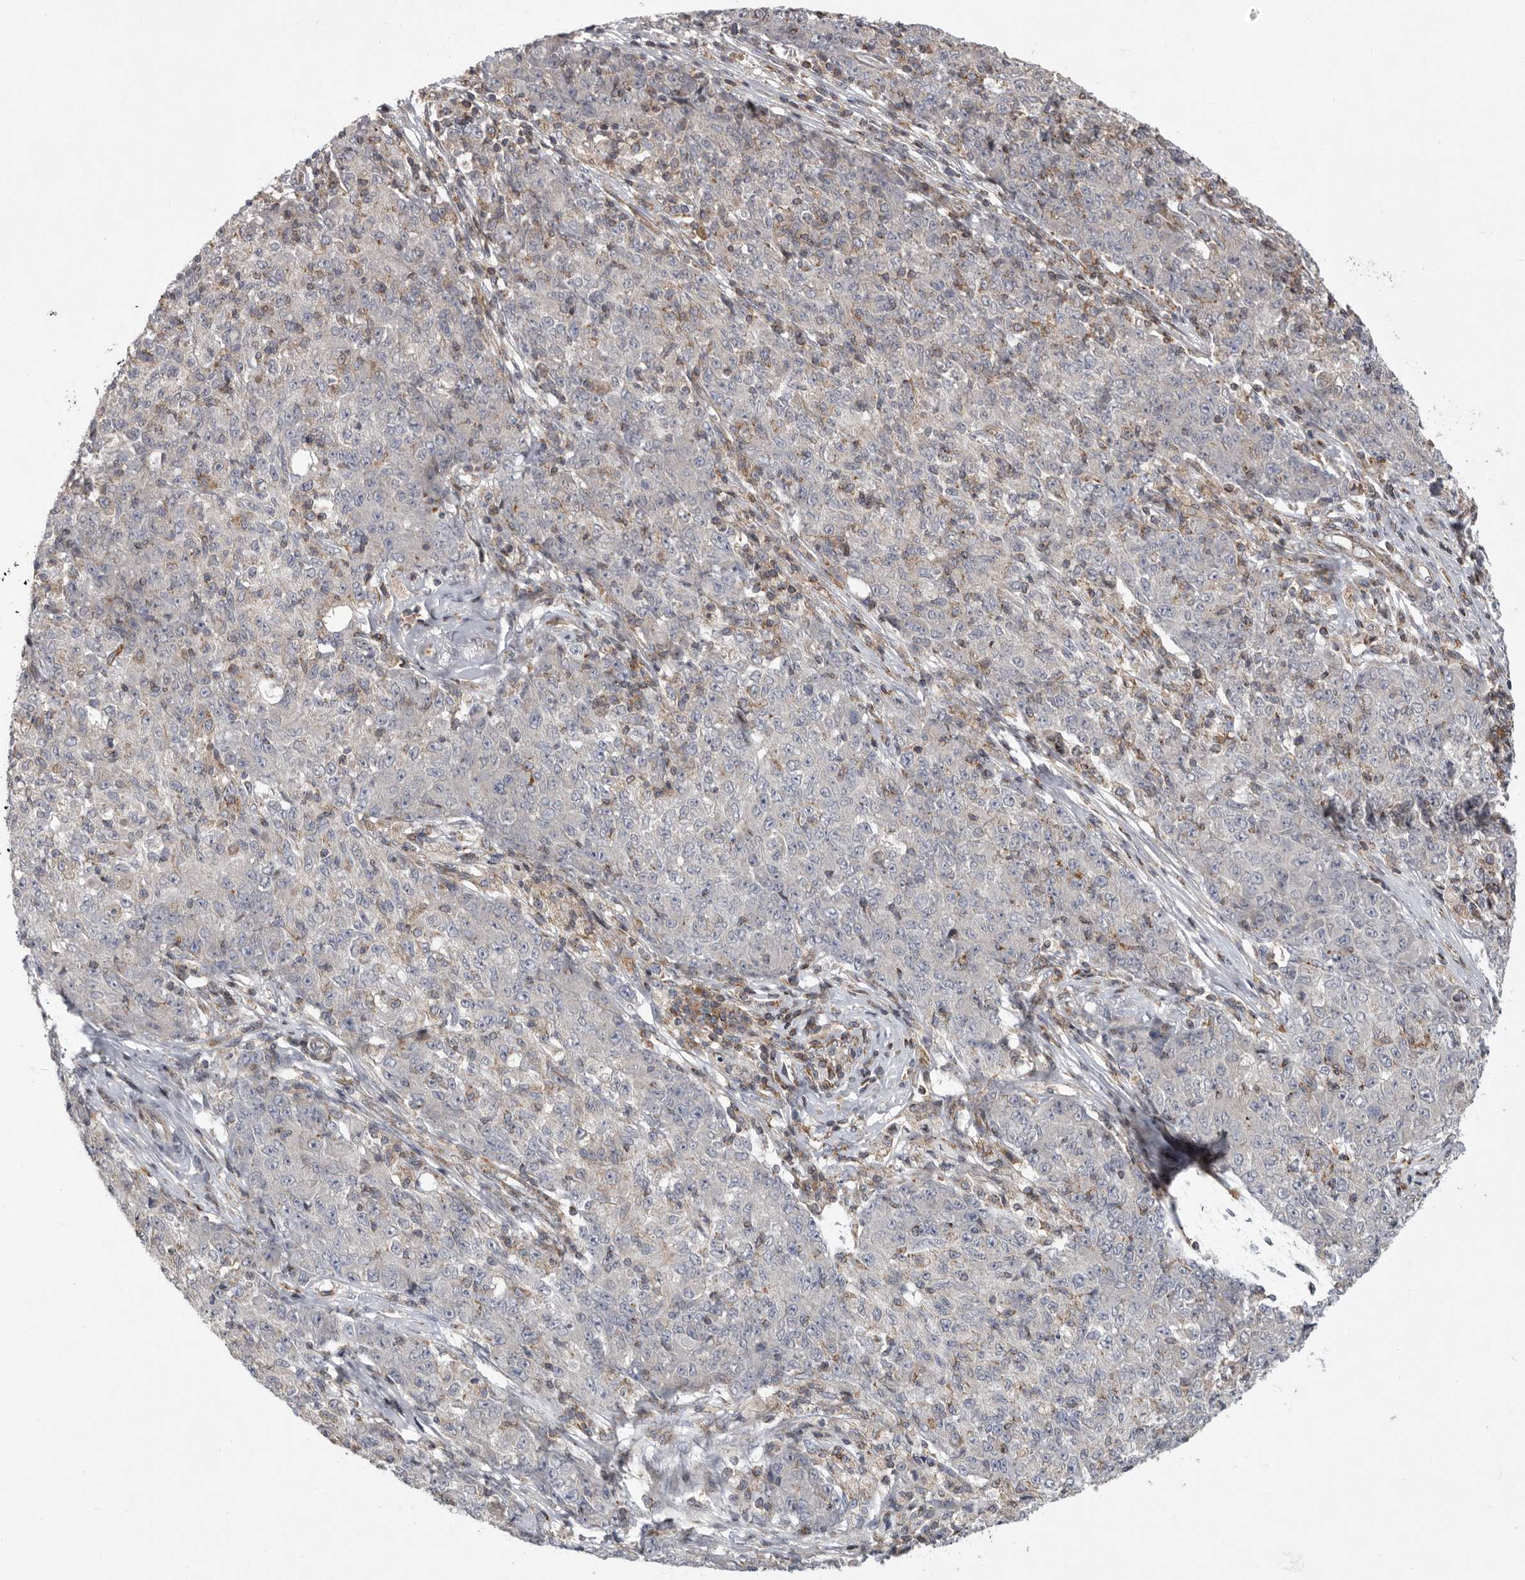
{"staining": {"intensity": "negative", "quantity": "none", "location": "none"}, "tissue": "ovarian cancer", "cell_type": "Tumor cells", "image_type": "cancer", "snomed": [{"axis": "morphology", "description": "Carcinoma, endometroid"}, {"axis": "topography", "description": "Ovary"}], "caption": "Ovarian cancer (endometroid carcinoma) was stained to show a protein in brown. There is no significant expression in tumor cells.", "gene": "MPZL1", "patient": {"sex": "female", "age": 42}}